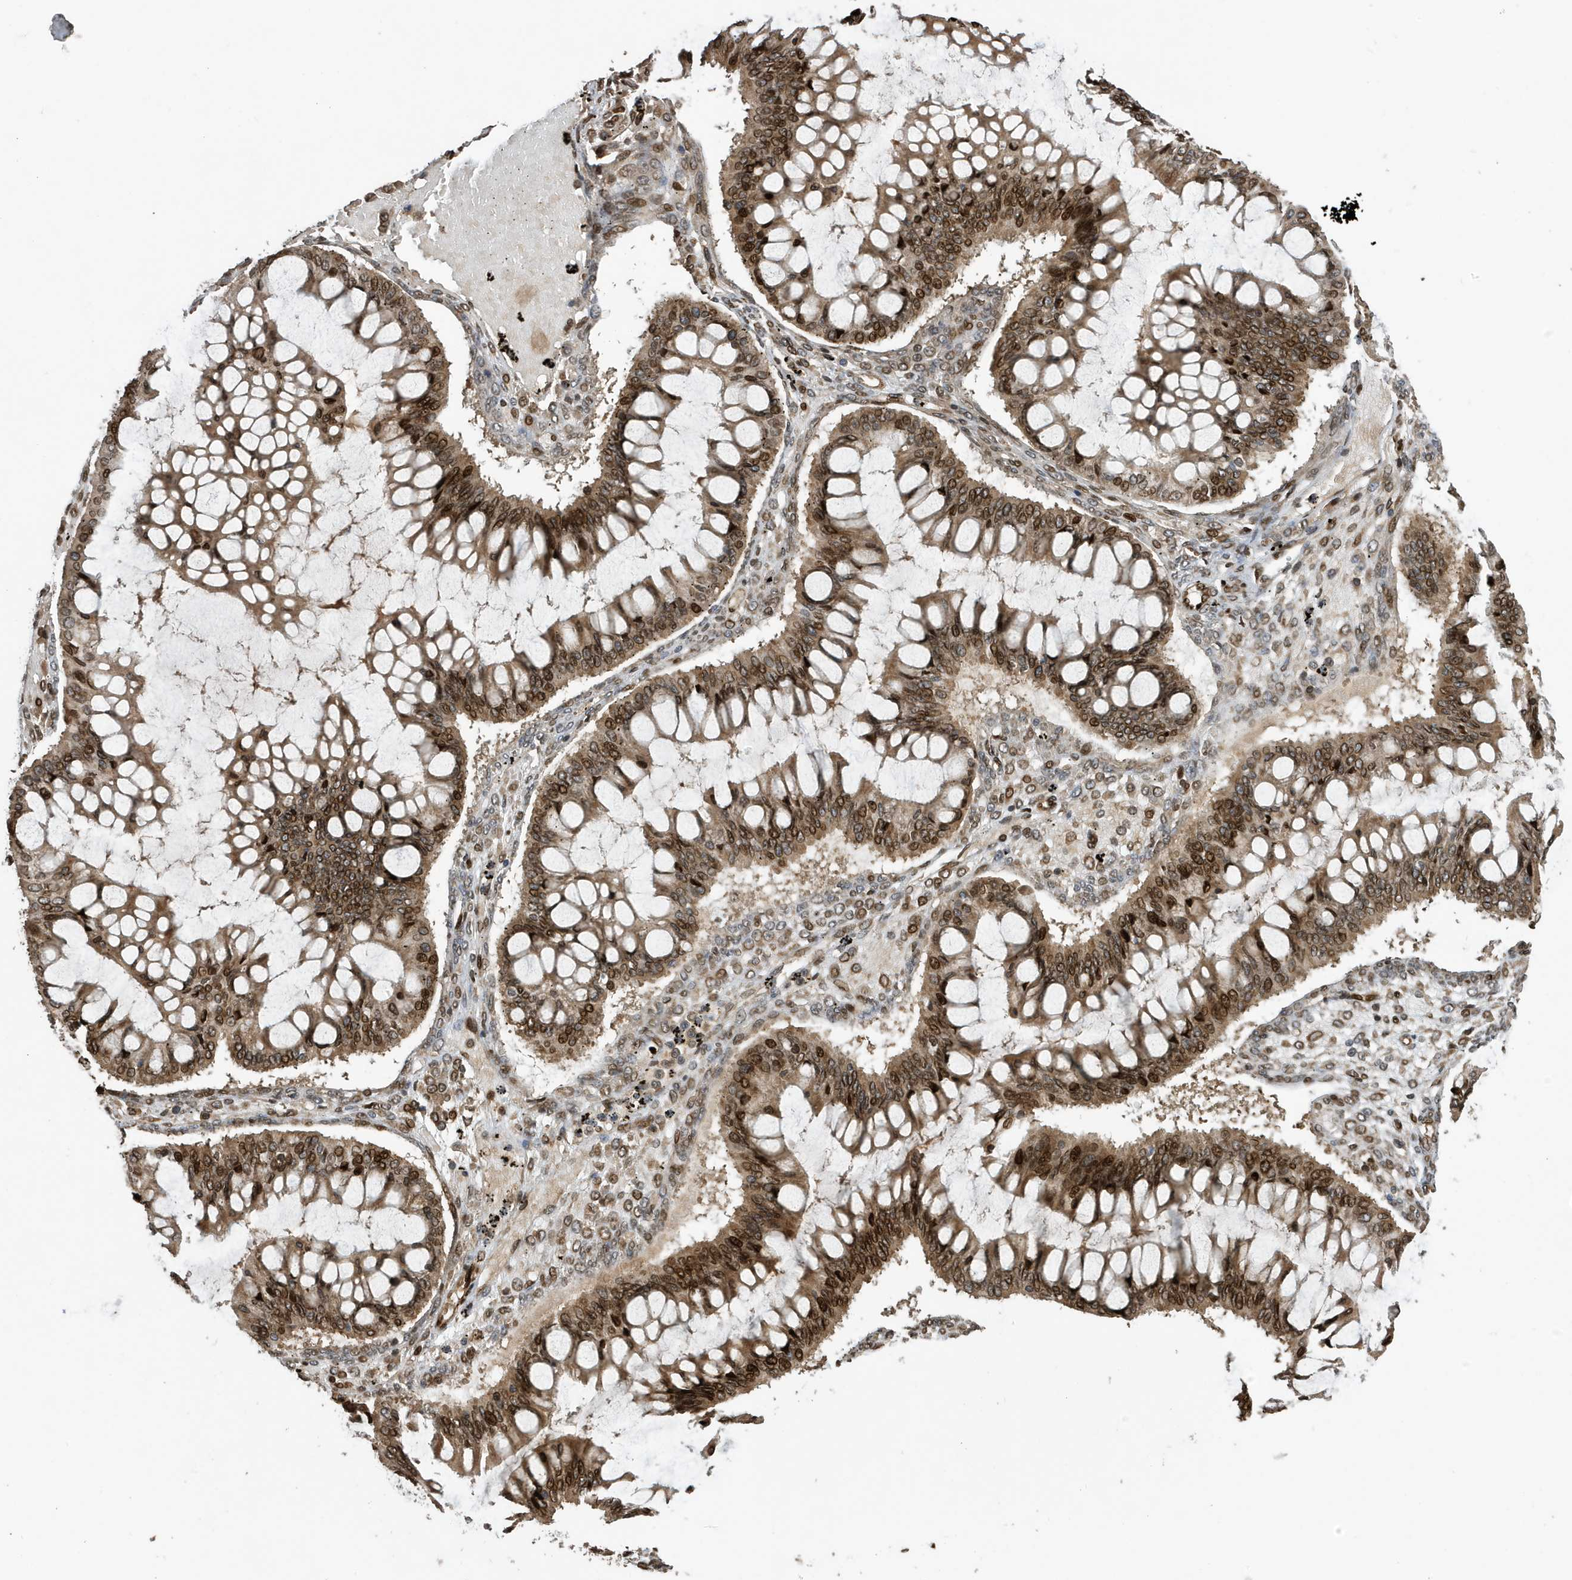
{"staining": {"intensity": "moderate", "quantity": ">75%", "location": "cytoplasmic/membranous,nuclear"}, "tissue": "ovarian cancer", "cell_type": "Tumor cells", "image_type": "cancer", "snomed": [{"axis": "morphology", "description": "Cystadenocarcinoma, mucinous, NOS"}, {"axis": "topography", "description": "Ovary"}], "caption": "High-power microscopy captured an immunohistochemistry micrograph of ovarian cancer (mucinous cystadenocarcinoma), revealing moderate cytoplasmic/membranous and nuclear positivity in about >75% of tumor cells.", "gene": "DUSP18", "patient": {"sex": "female", "age": 73}}